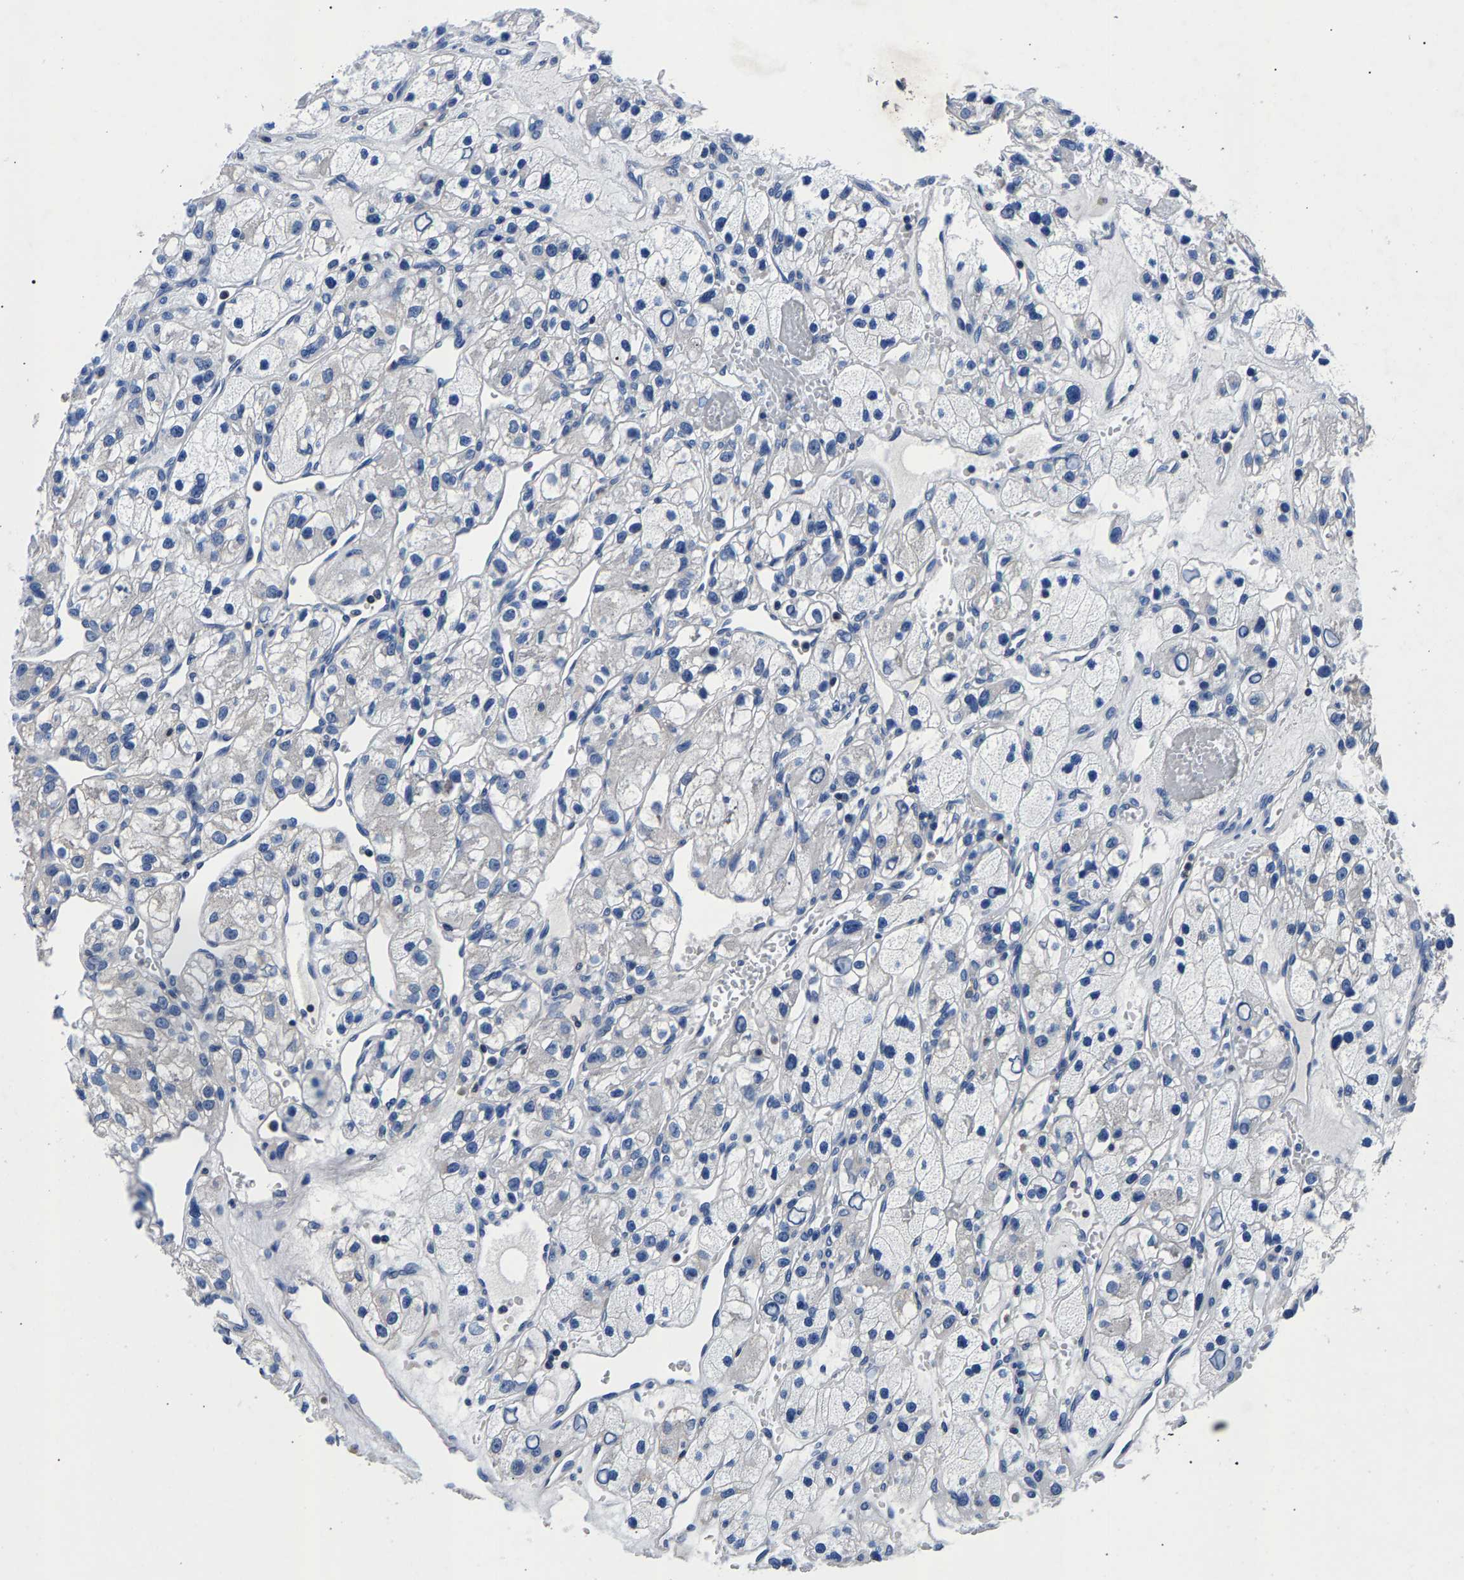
{"staining": {"intensity": "negative", "quantity": "none", "location": "none"}, "tissue": "renal cancer", "cell_type": "Tumor cells", "image_type": "cancer", "snomed": [{"axis": "morphology", "description": "Adenocarcinoma, NOS"}, {"axis": "topography", "description": "Kidney"}], "caption": "This micrograph is of adenocarcinoma (renal) stained with IHC to label a protein in brown with the nuclei are counter-stained blue. There is no expression in tumor cells. (DAB (3,3'-diaminobenzidine) immunohistochemistry (IHC) visualized using brightfield microscopy, high magnification).", "gene": "PHF24", "patient": {"sex": "female", "age": 57}}